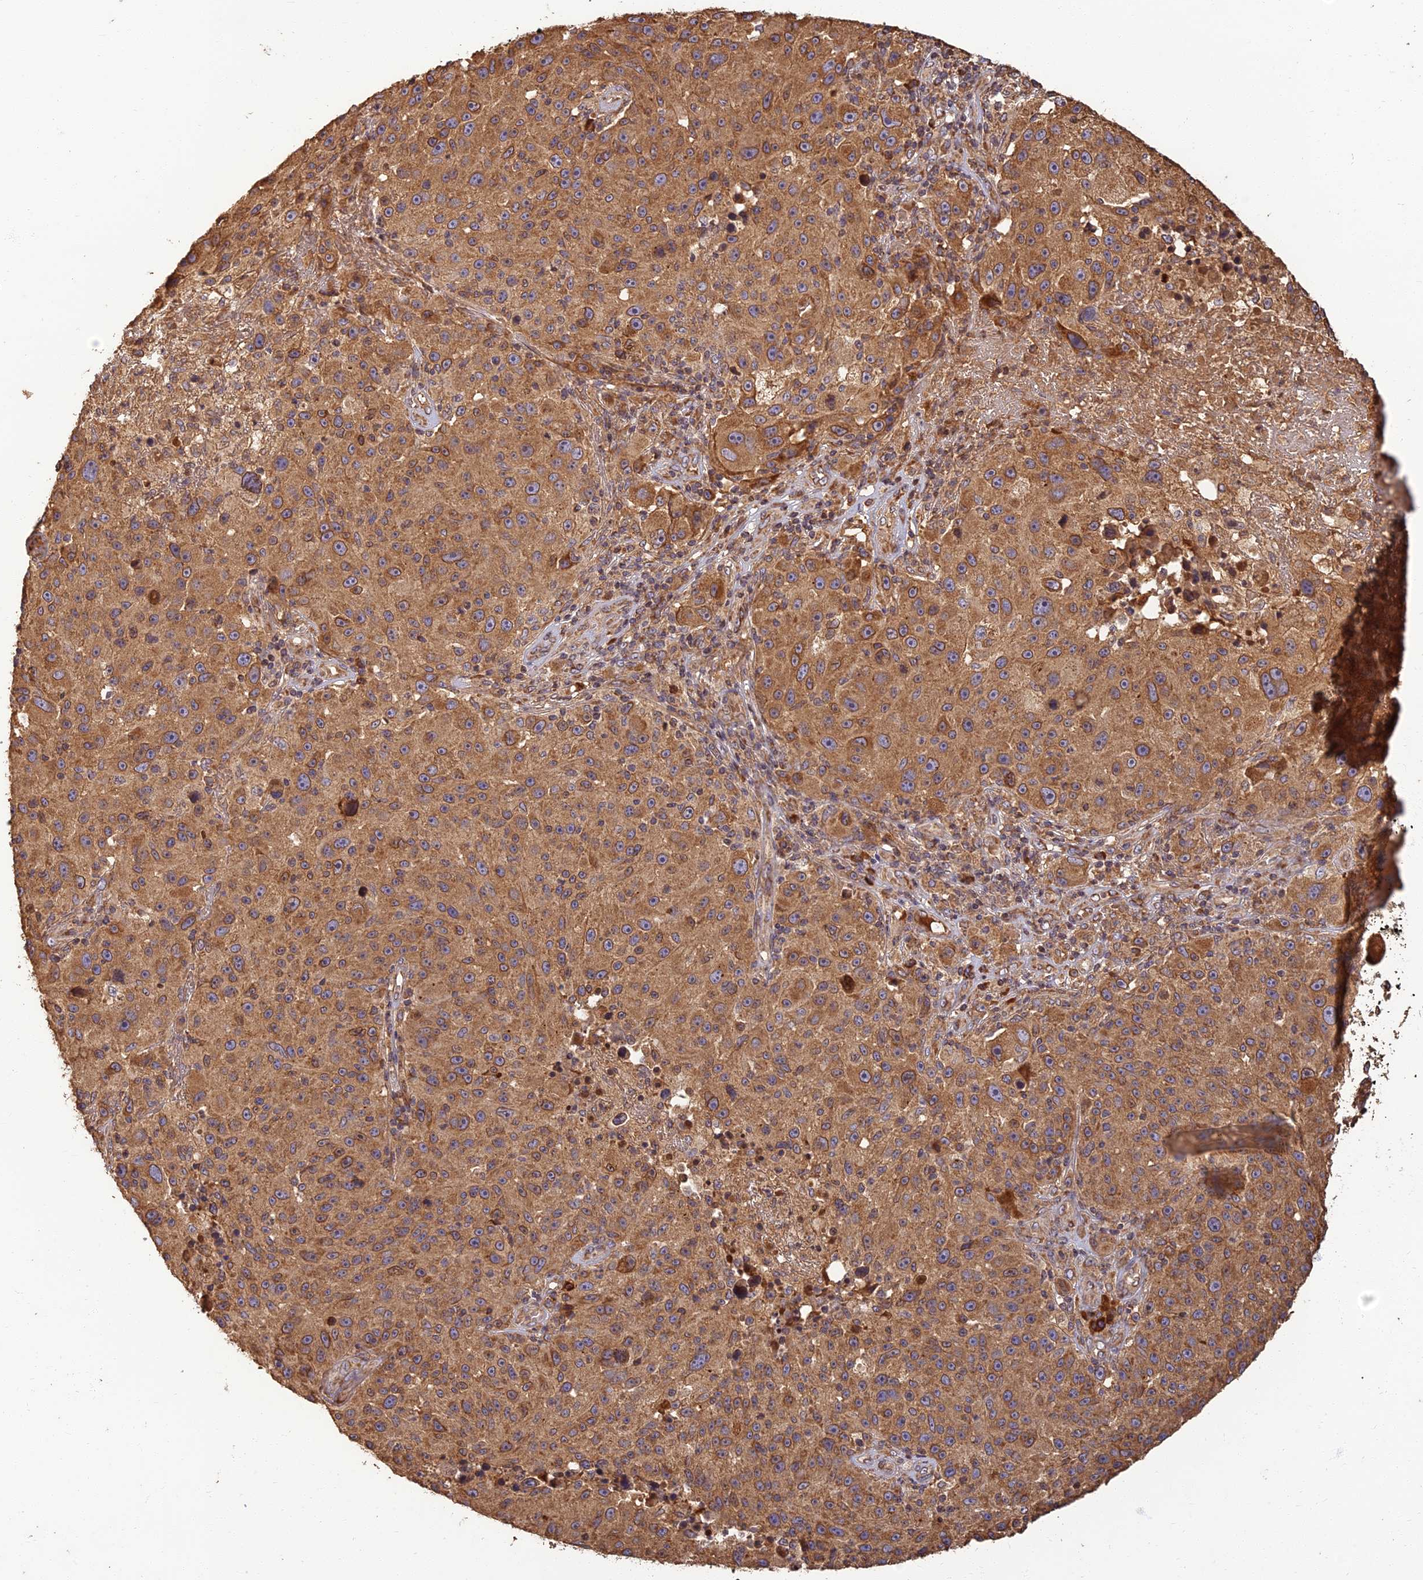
{"staining": {"intensity": "moderate", "quantity": ">75%", "location": "cytoplasmic/membranous"}, "tissue": "melanoma", "cell_type": "Tumor cells", "image_type": "cancer", "snomed": [{"axis": "morphology", "description": "Malignant melanoma, NOS"}, {"axis": "topography", "description": "Skin"}], "caption": "Malignant melanoma tissue reveals moderate cytoplasmic/membranous expression in about >75% of tumor cells", "gene": "CORO1C", "patient": {"sex": "male", "age": 53}}